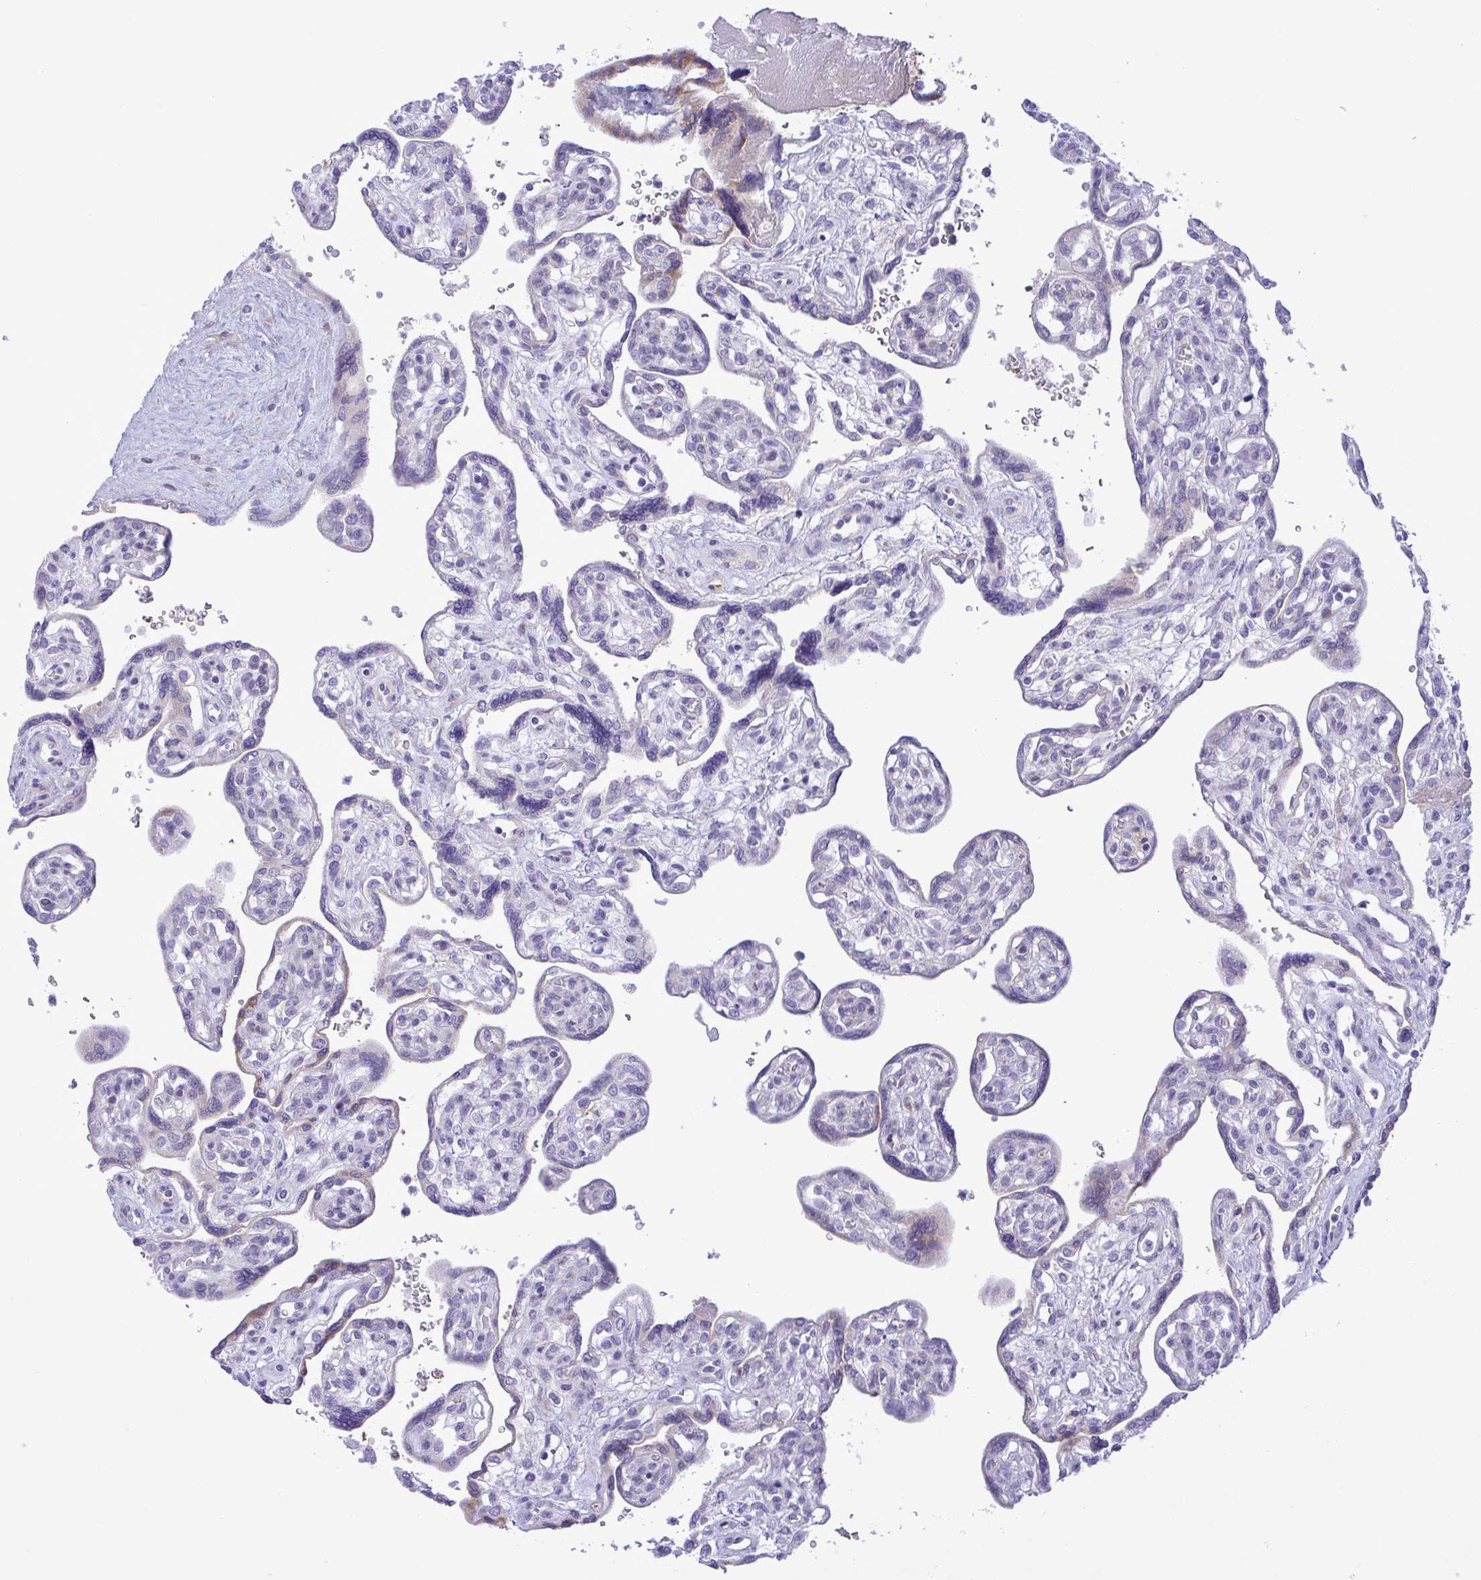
{"staining": {"intensity": "moderate", "quantity": ">75%", "location": "cytoplasmic/membranous"}, "tissue": "placenta", "cell_type": "Decidual cells", "image_type": "normal", "snomed": [{"axis": "morphology", "description": "Normal tissue, NOS"}, {"axis": "topography", "description": "Placenta"}], "caption": "Moderate cytoplasmic/membranous positivity for a protein is appreciated in about >75% of decidual cells of normal placenta using immunohistochemistry.", "gene": "FAM86B1", "patient": {"sex": "female", "age": 39}}